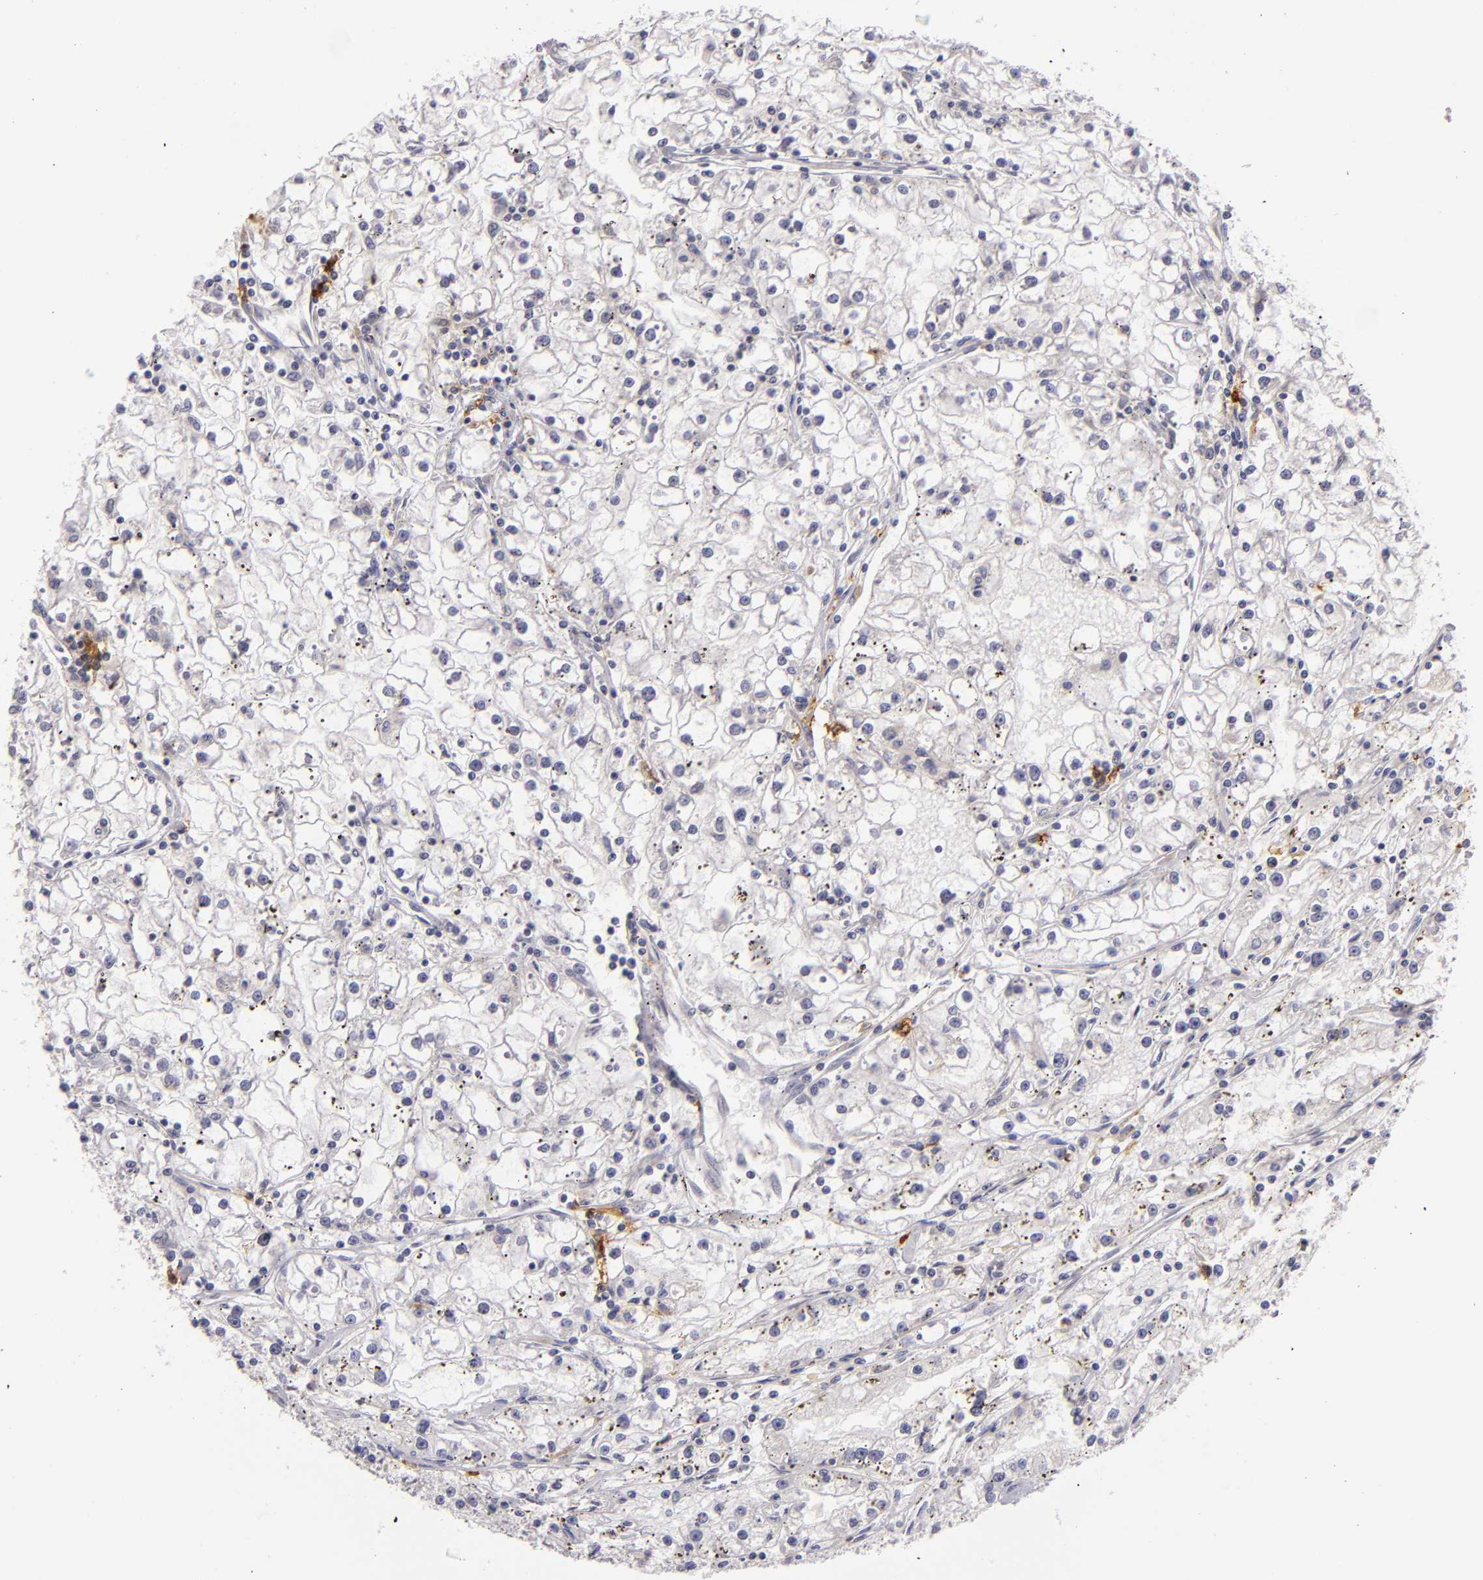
{"staining": {"intensity": "negative", "quantity": "none", "location": "none"}, "tissue": "renal cancer", "cell_type": "Tumor cells", "image_type": "cancer", "snomed": [{"axis": "morphology", "description": "Adenocarcinoma, NOS"}, {"axis": "topography", "description": "Kidney"}], "caption": "DAB (3,3'-diaminobenzidine) immunohistochemical staining of human adenocarcinoma (renal) exhibits no significant expression in tumor cells.", "gene": "CD83", "patient": {"sex": "male", "age": 56}}